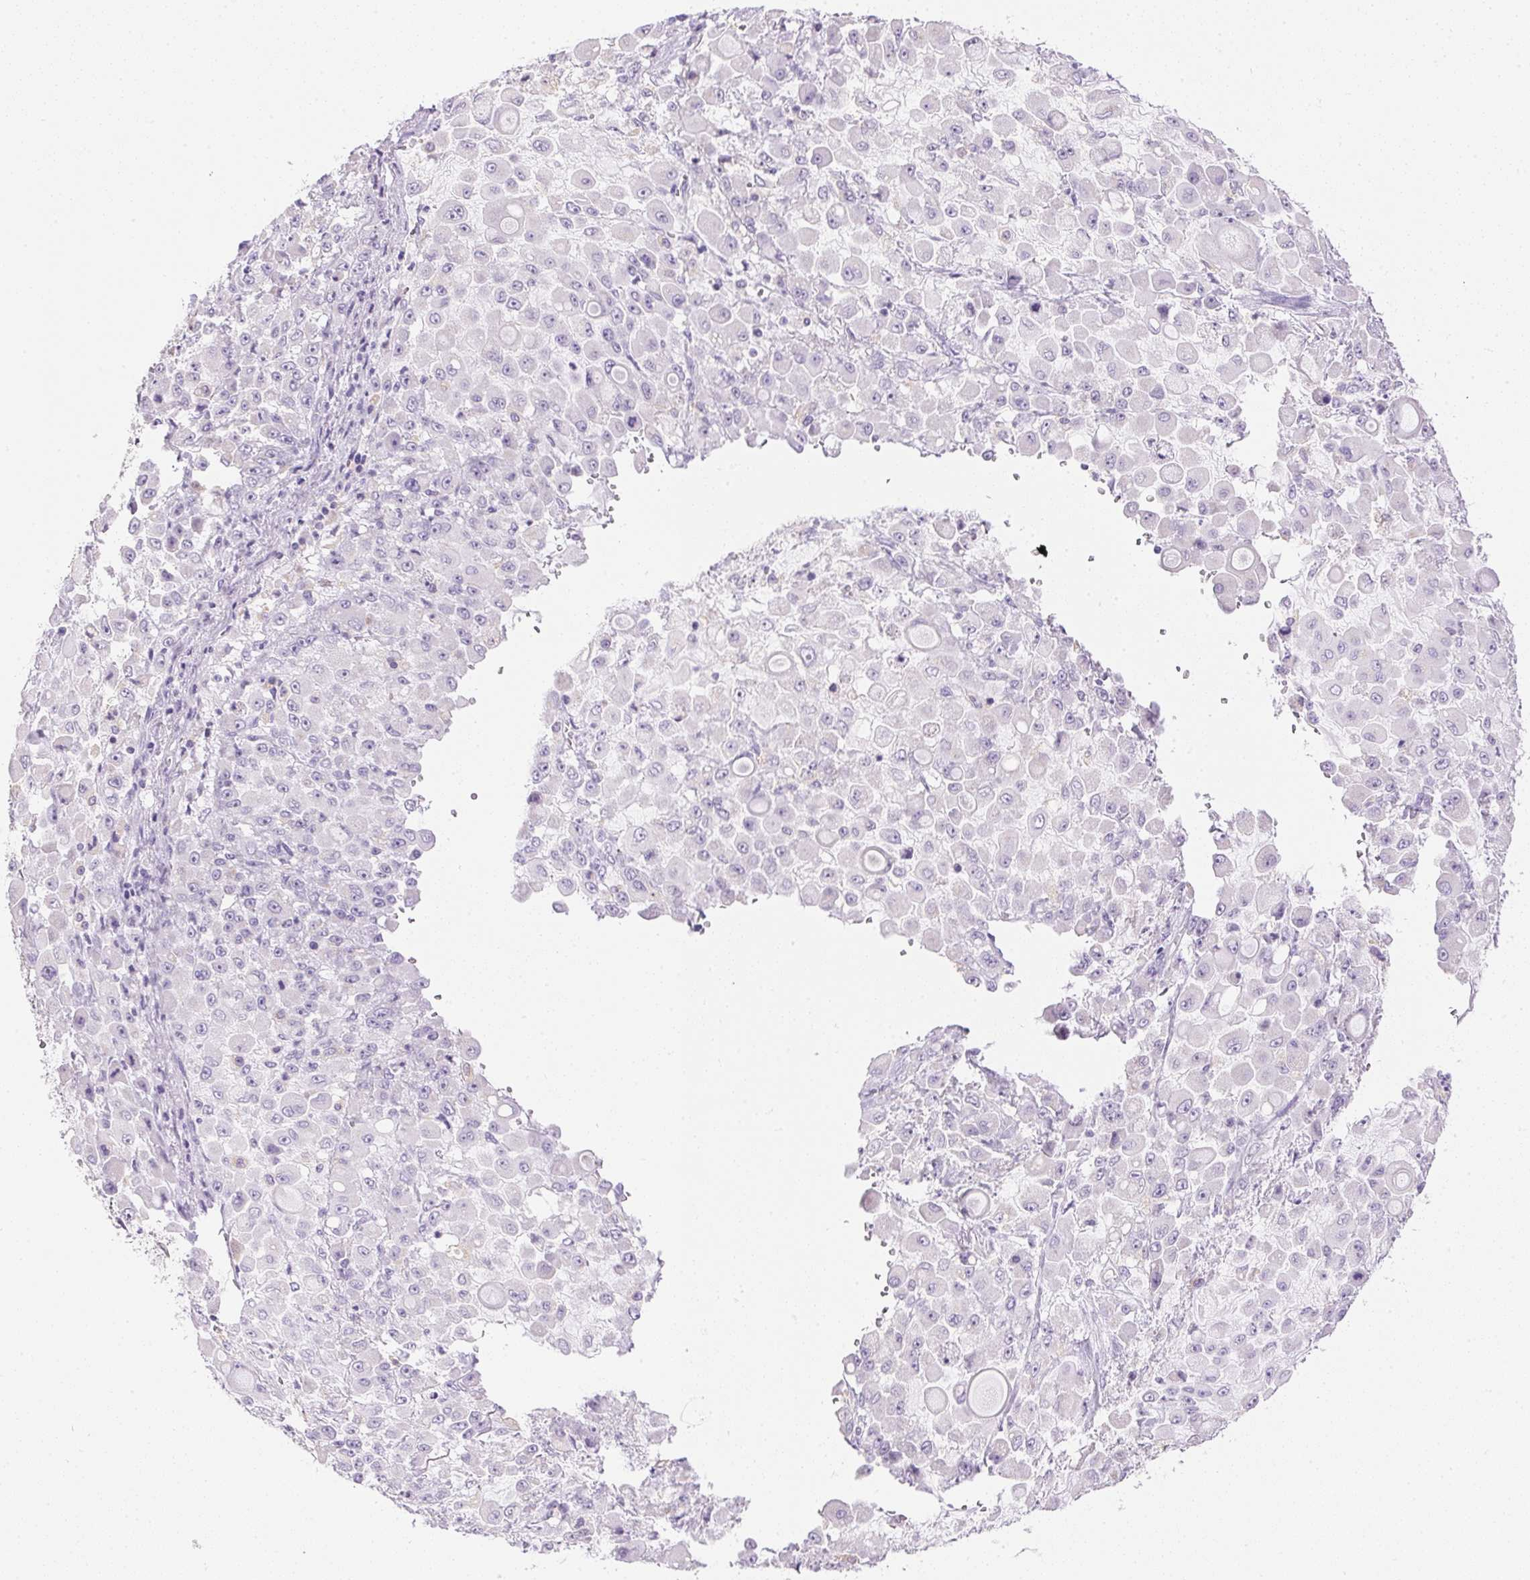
{"staining": {"intensity": "negative", "quantity": "none", "location": "none"}, "tissue": "stomach cancer", "cell_type": "Tumor cells", "image_type": "cancer", "snomed": [{"axis": "morphology", "description": "Adenocarcinoma, NOS"}, {"axis": "topography", "description": "Stomach"}], "caption": "Immunohistochemical staining of stomach adenocarcinoma displays no significant staining in tumor cells. Brightfield microscopy of IHC stained with DAB (brown) and hematoxylin (blue), captured at high magnification.", "gene": "ATP6V1G3", "patient": {"sex": "female", "age": 76}}